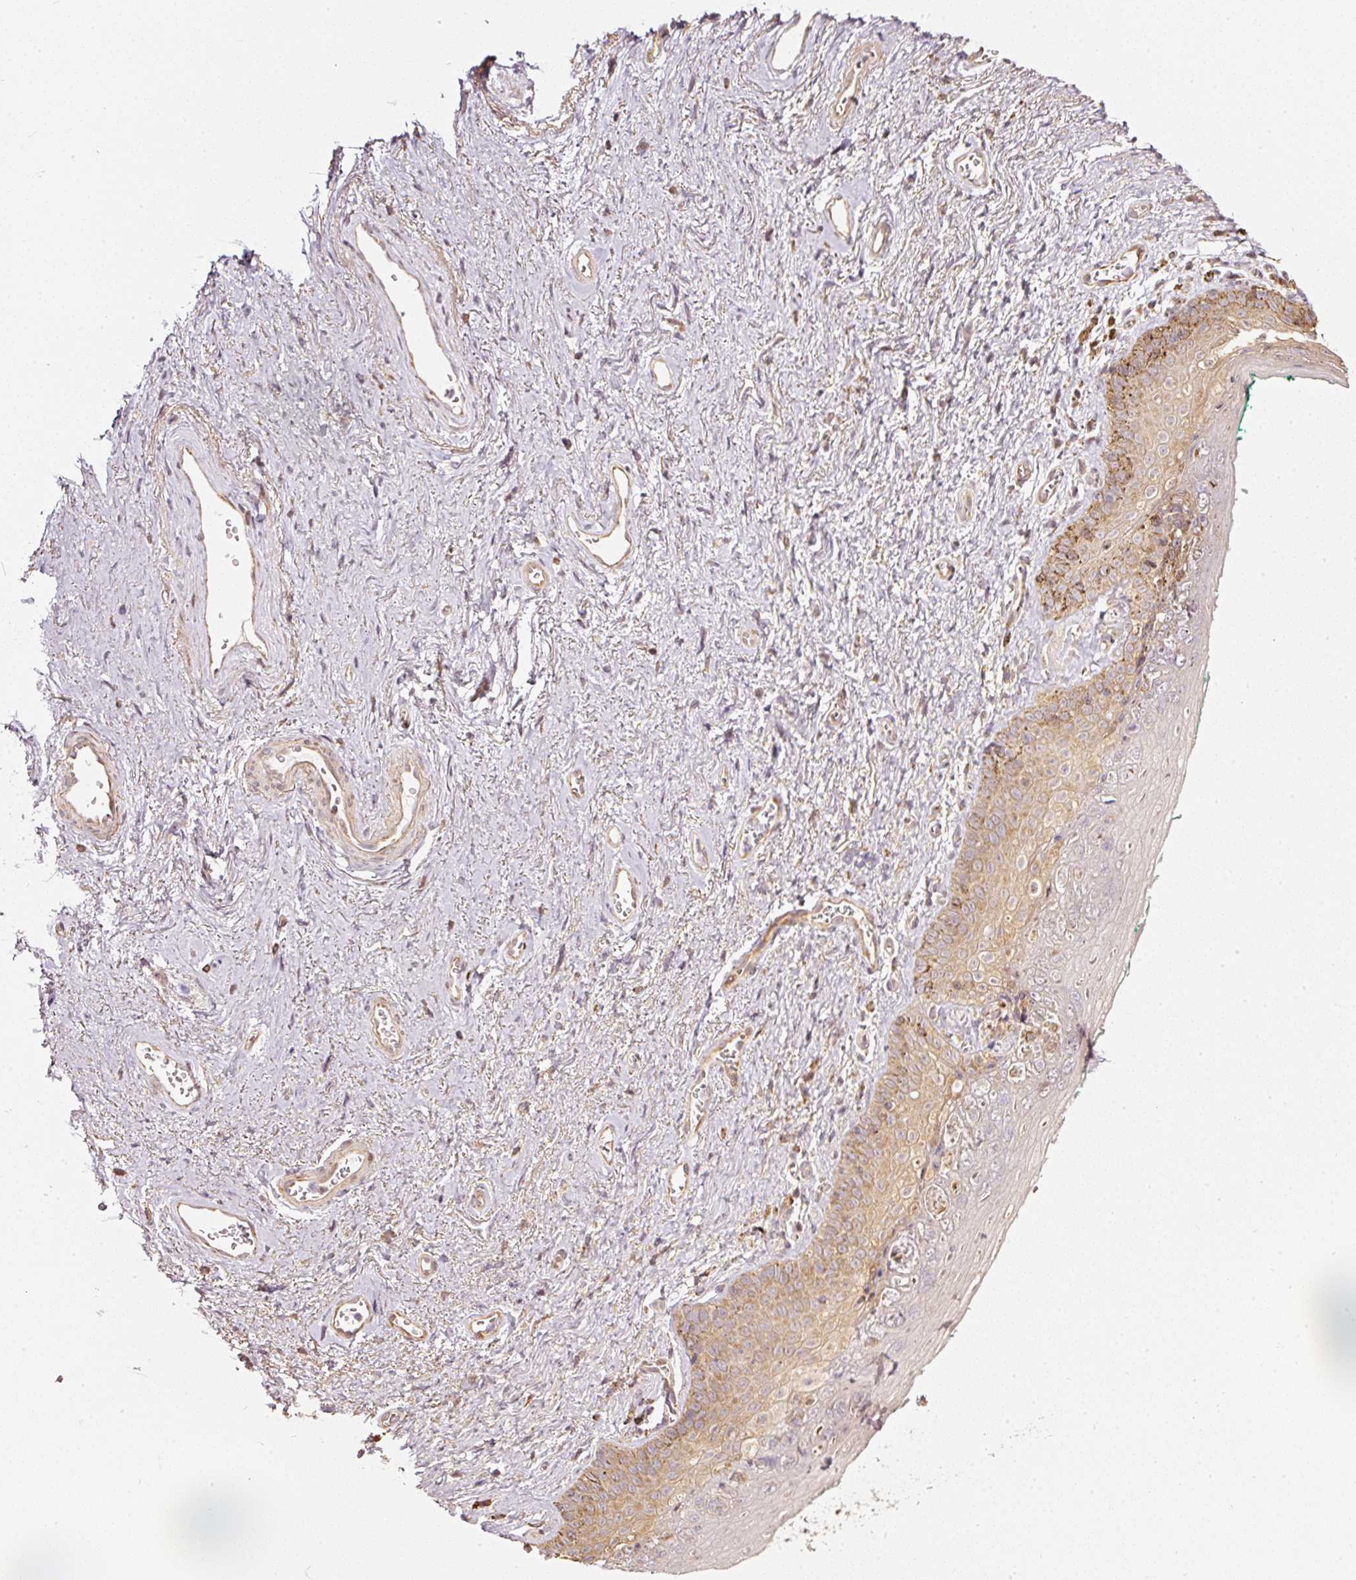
{"staining": {"intensity": "weak", "quantity": "25%-75%", "location": "cytoplasmic/membranous,nuclear"}, "tissue": "vagina", "cell_type": "Squamous epithelial cells", "image_type": "normal", "snomed": [{"axis": "morphology", "description": "Normal tissue, NOS"}, {"axis": "topography", "description": "Vulva"}, {"axis": "topography", "description": "Vagina"}, {"axis": "topography", "description": "Peripheral nerve tissue"}], "caption": "Immunohistochemical staining of normal human vagina exhibits 25%-75% levels of weak cytoplasmic/membranous,nuclear protein expression in approximately 25%-75% of squamous epithelial cells. The staining was performed using DAB to visualize the protein expression in brown, while the nuclei were stained in blue with hematoxylin (Magnification: 20x).", "gene": "RAB35", "patient": {"sex": "female", "age": 66}}